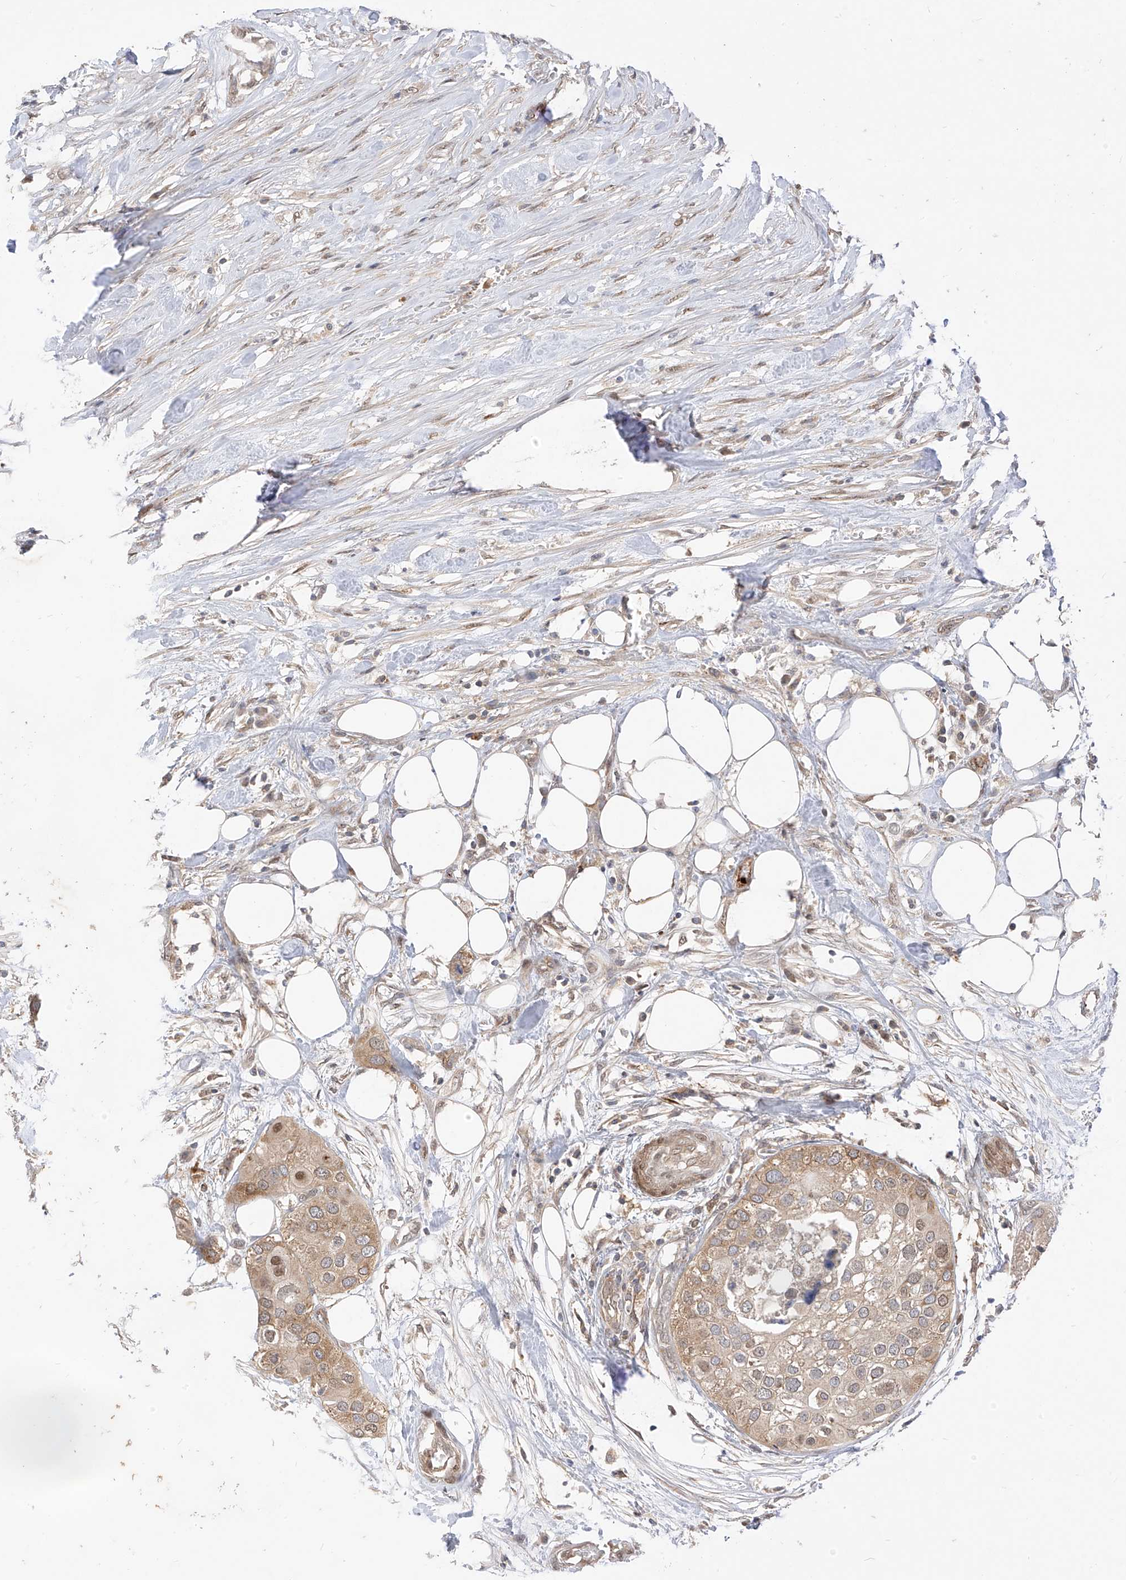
{"staining": {"intensity": "moderate", "quantity": "<25%", "location": "cytoplasmic/membranous,nuclear"}, "tissue": "urothelial cancer", "cell_type": "Tumor cells", "image_type": "cancer", "snomed": [{"axis": "morphology", "description": "Urothelial carcinoma, High grade"}, {"axis": "topography", "description": "Urinary bladder"}], "caption": "Brown immunohistochemical staining in human urothelial carcinoma (high-grade) exhibits moderate cytoplasmic/membranous and nuclear expression in approximately <25% of tumor cells.", "gene": "MRTFA", "patient": {"sex": "male", "age": 64}}